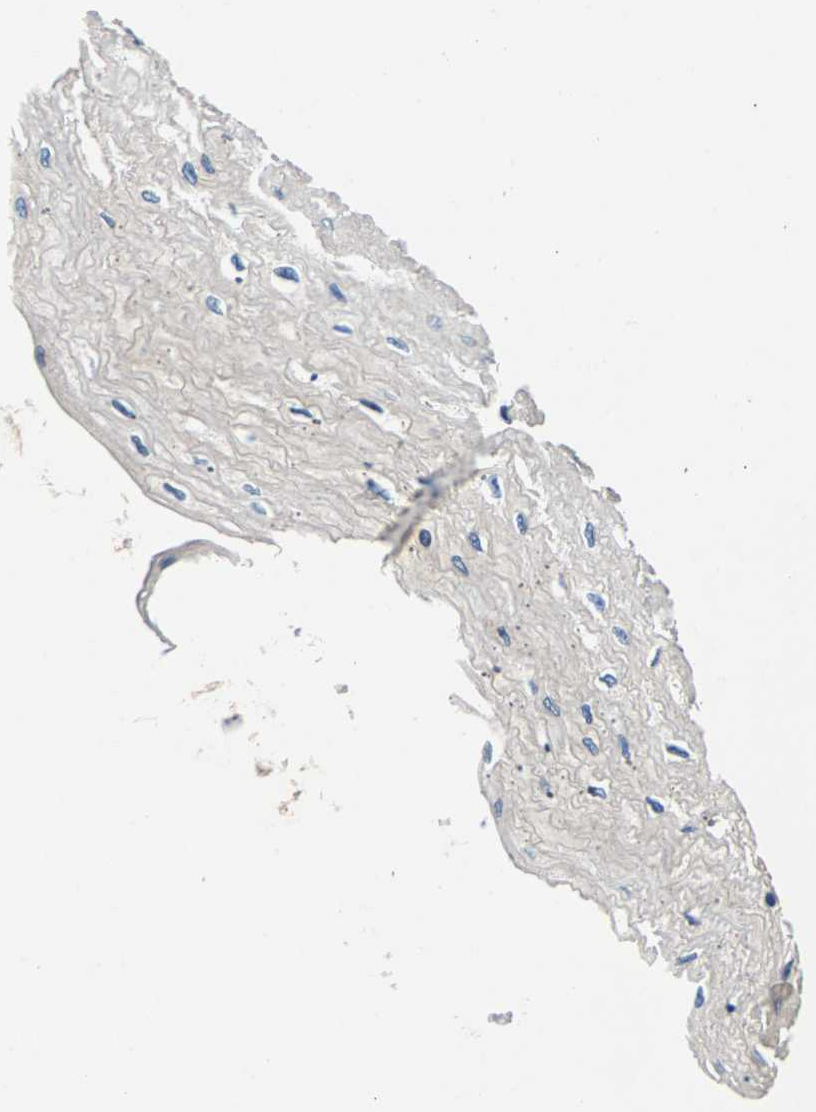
{"staining": {"intensity": "weak", "quantity": "<25%", "location": "cytoplasmic/membranous"}, "tissue": "esophagus", "cell_type": "Squamous epithelial cells", "image_type": "normal", "snomed": [{"axis": "morphology", "description": "Normal tissue, NOS"}, {"axis": "topography", "description": "Esophagus"}], "caption": "Immunohistochemistry (IHC) of benign human esophagus demonstrates no expression in squamous epithelial cells.", "gene": "NT5C", "patient": {"sex": "female", "age": 72}}